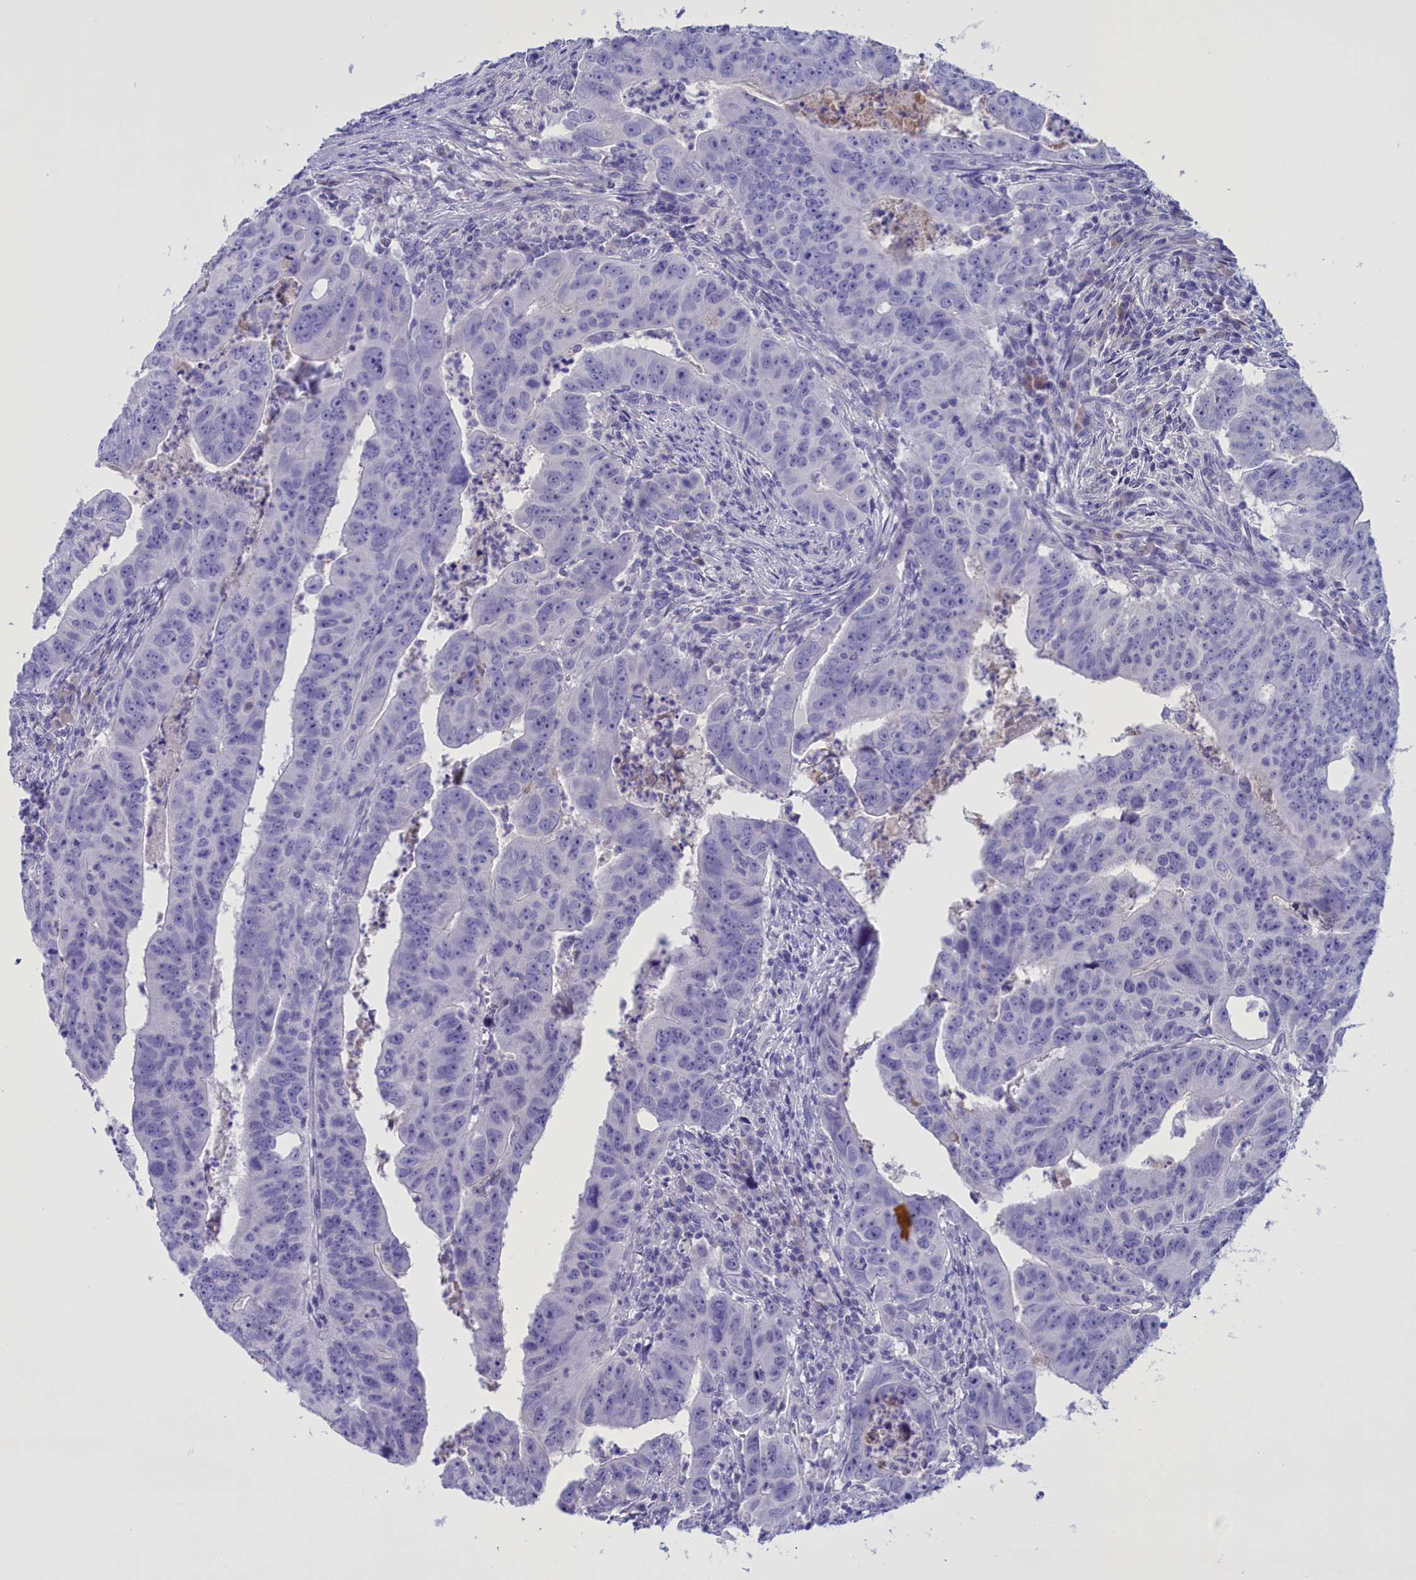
{"staining": {"intensity": "negative", "quantity": "none", "location": "none"}, "tissue": "colorectal cancer", "cell_type": "Tumor cells", "image_type": "cancer", "snomed": [{"axis": "morphology", "description": "Adenocarcinoma, NOS"}, {"axis": "topography", "description": "Rectum"}], "caption": "High magnification brightfield microscopy of adenocarcinoma (colorectal) stained with DAB (3,3'-diaminobenzidine) (brown) and counterstained with hematoxylin (blue): tumor cells show no significant positivity. (Brightfield microscopy of DAB immunohistochemistry (IHC) at high magnification).", "gene": "PROK2", "patient": {"sex": "male", "age": 69}}